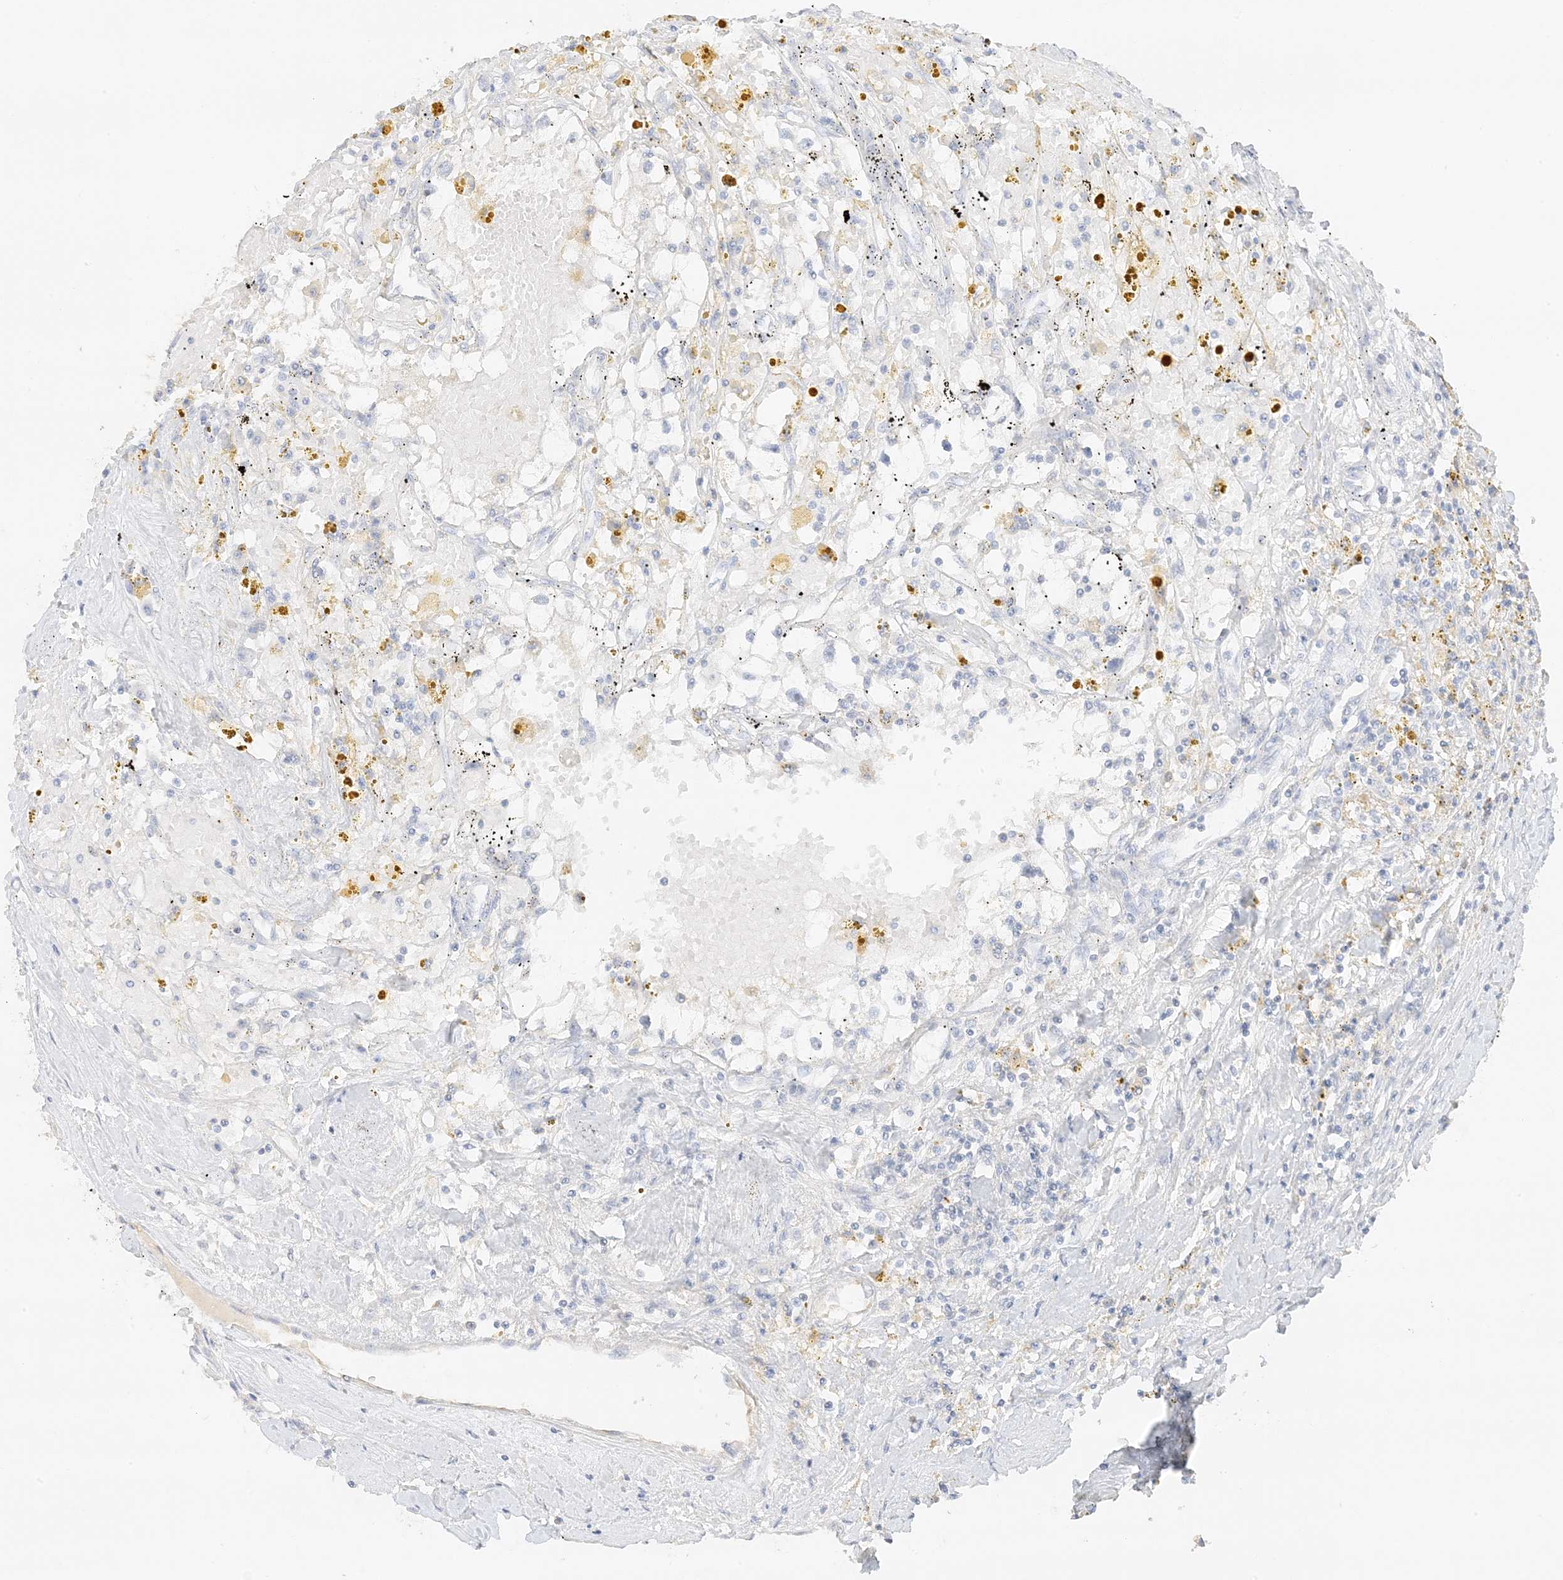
{"staining": {"intensity": "negative", "quantity": "none", "location": "none"}, "tissue": "renal cancer", "cell_type": "Tumor cells", "image_type": "cancer", "snomed": [{"axis": "morphology", "description": "Adenocarcinoma, NOS"}, {"axis": "topography", "description": "Kidney"}], "caption": "DAB (3,3'-diaminobenzidine) immunohistochemical staining of adenocarcinoma (renal) displays no significant staining in tumor cells.", "gene": "ZBTB41", "patient": {"sex": "male", "age": 56}}